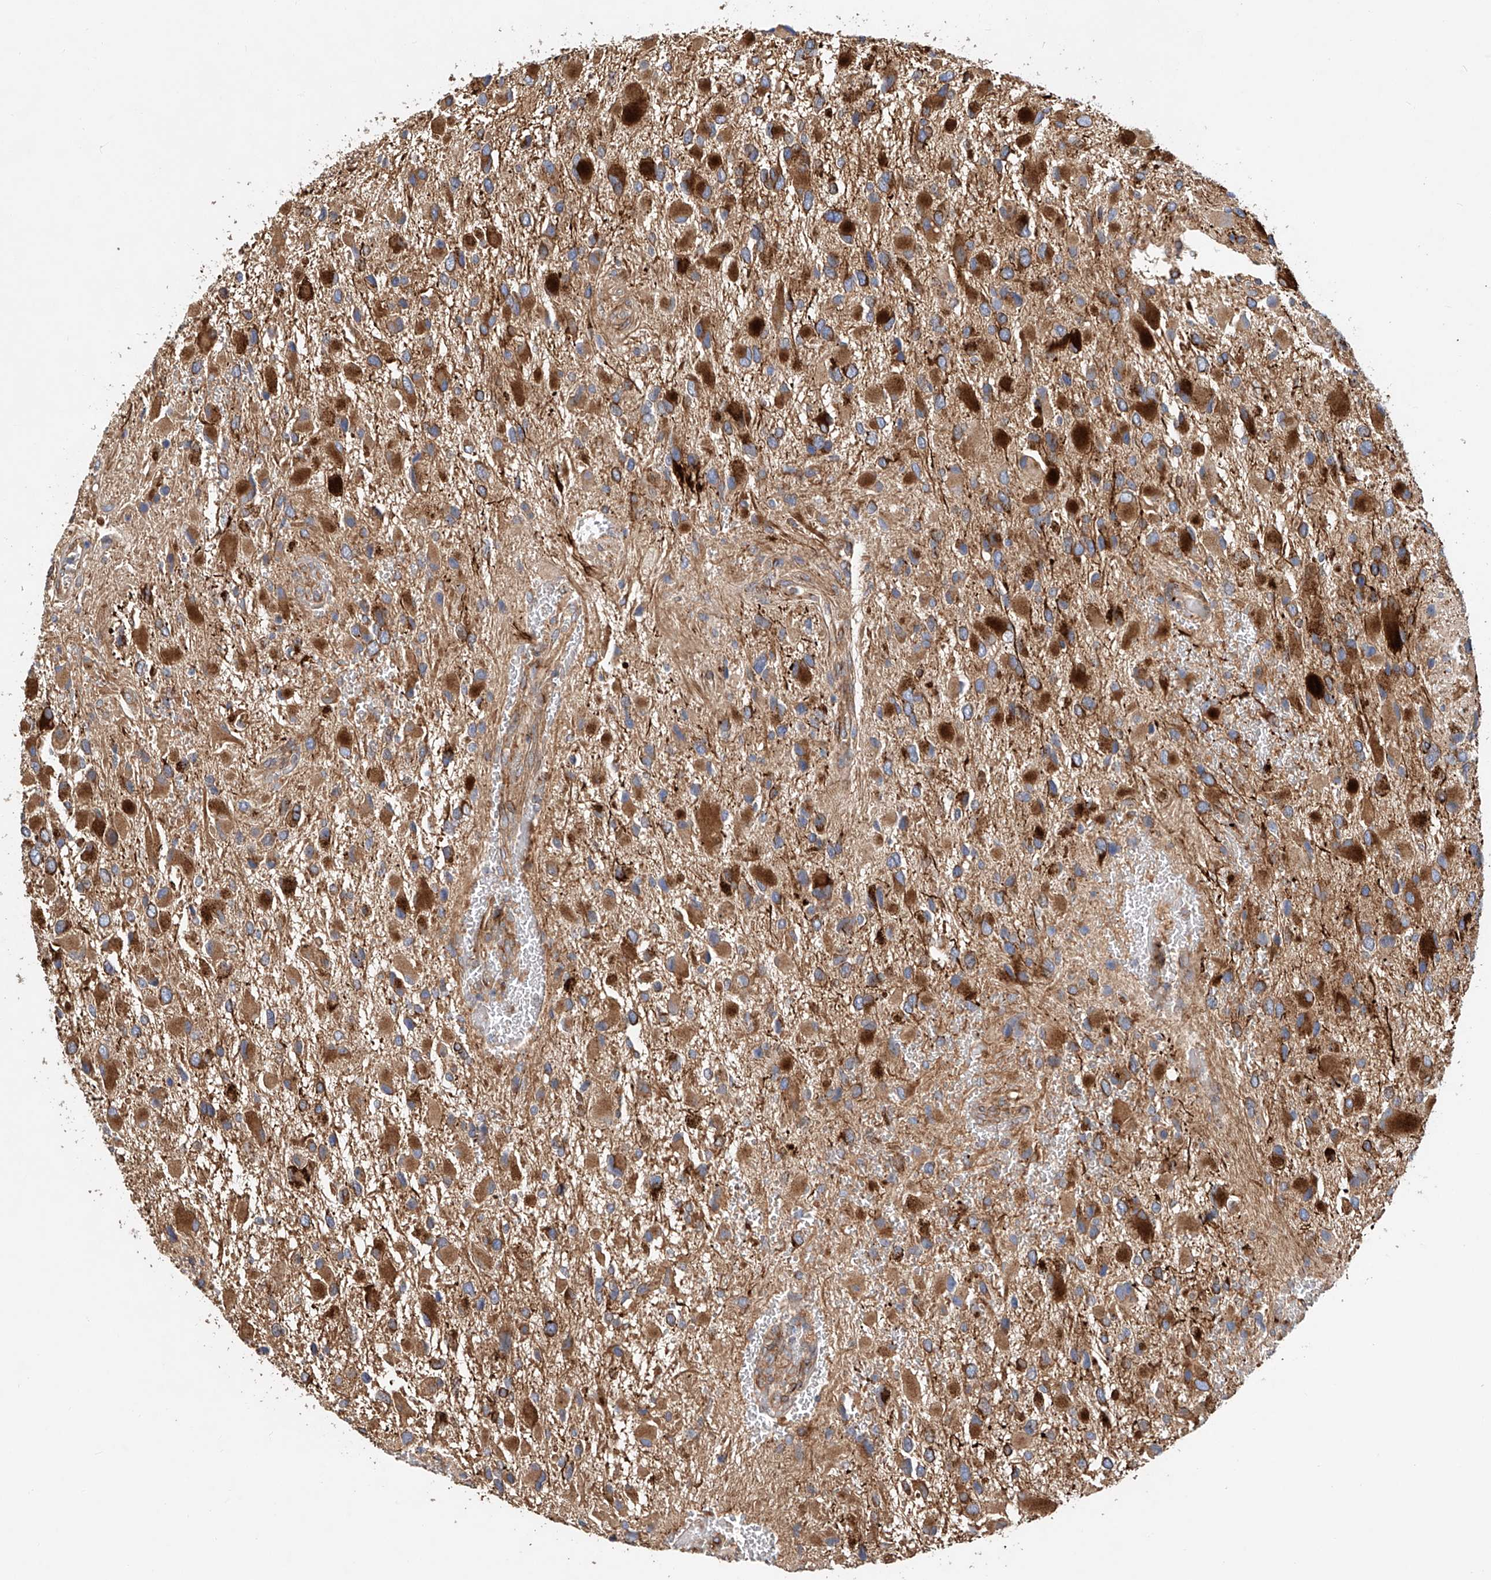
{"staining": {"intensity": "strong", "quantity": ">75%", "location": "cytoplasmic/membranous"}, "tissue": "glioma", "cell_type": "Tumor cells", "image_type": "cancer", "snomed": [{"axis": "morphology", "description": "Glioma, malignant, High grade"}, {"axis": "topography", "description": "Brain"}], "caption": "Glioma tissue exhibits strong cytoplasmic/membranous positivity in about >75% of tumor cells, visualized by immunohistochemistry. (IHC, brightfield microscopy, high magnification).", "gene": "HGSNAT", "patient": {"sex": "male", "age": 53}}